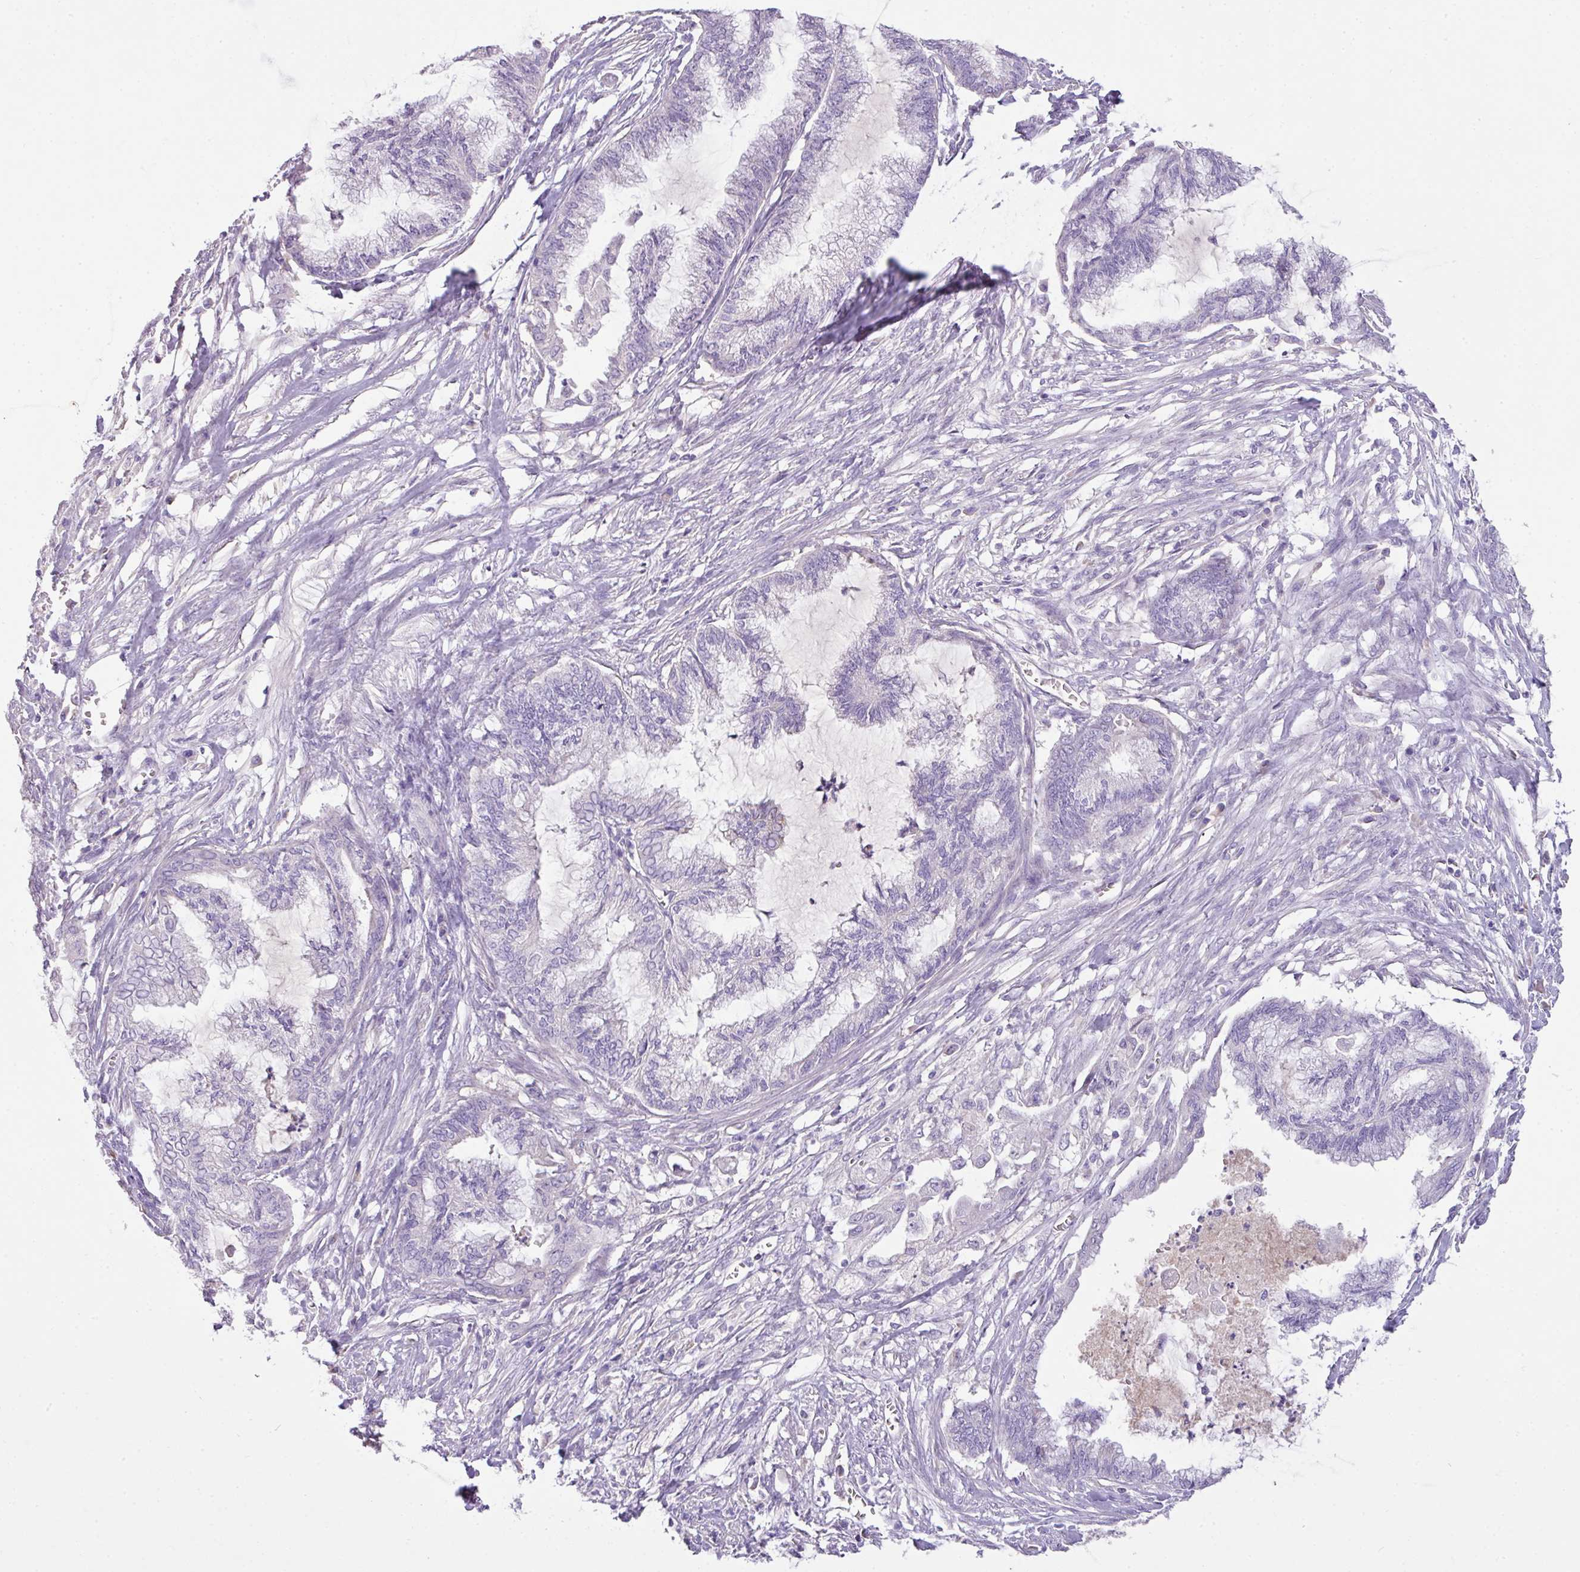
{"staining": {"intensity": "negative", "quantity": "none", "location": "none"}, "tissue": "endometrial cancer", "cell_type": "Tumor cells", "image_type": "cancer", "snomed": [{"axis": "morphology", "description": "Adenocarcinoma, NOS"}, {"axis": "topography", "description": "Endometrium"}], "caption": "High magnification brightfield microscopy of endometrial cancer stained with DAB (brown) and counterstained with hematoxylin (blue): tumor cells show no significant staining.", "gene": "OR6C6", "patient": {"sex": "female", "age": 86}}